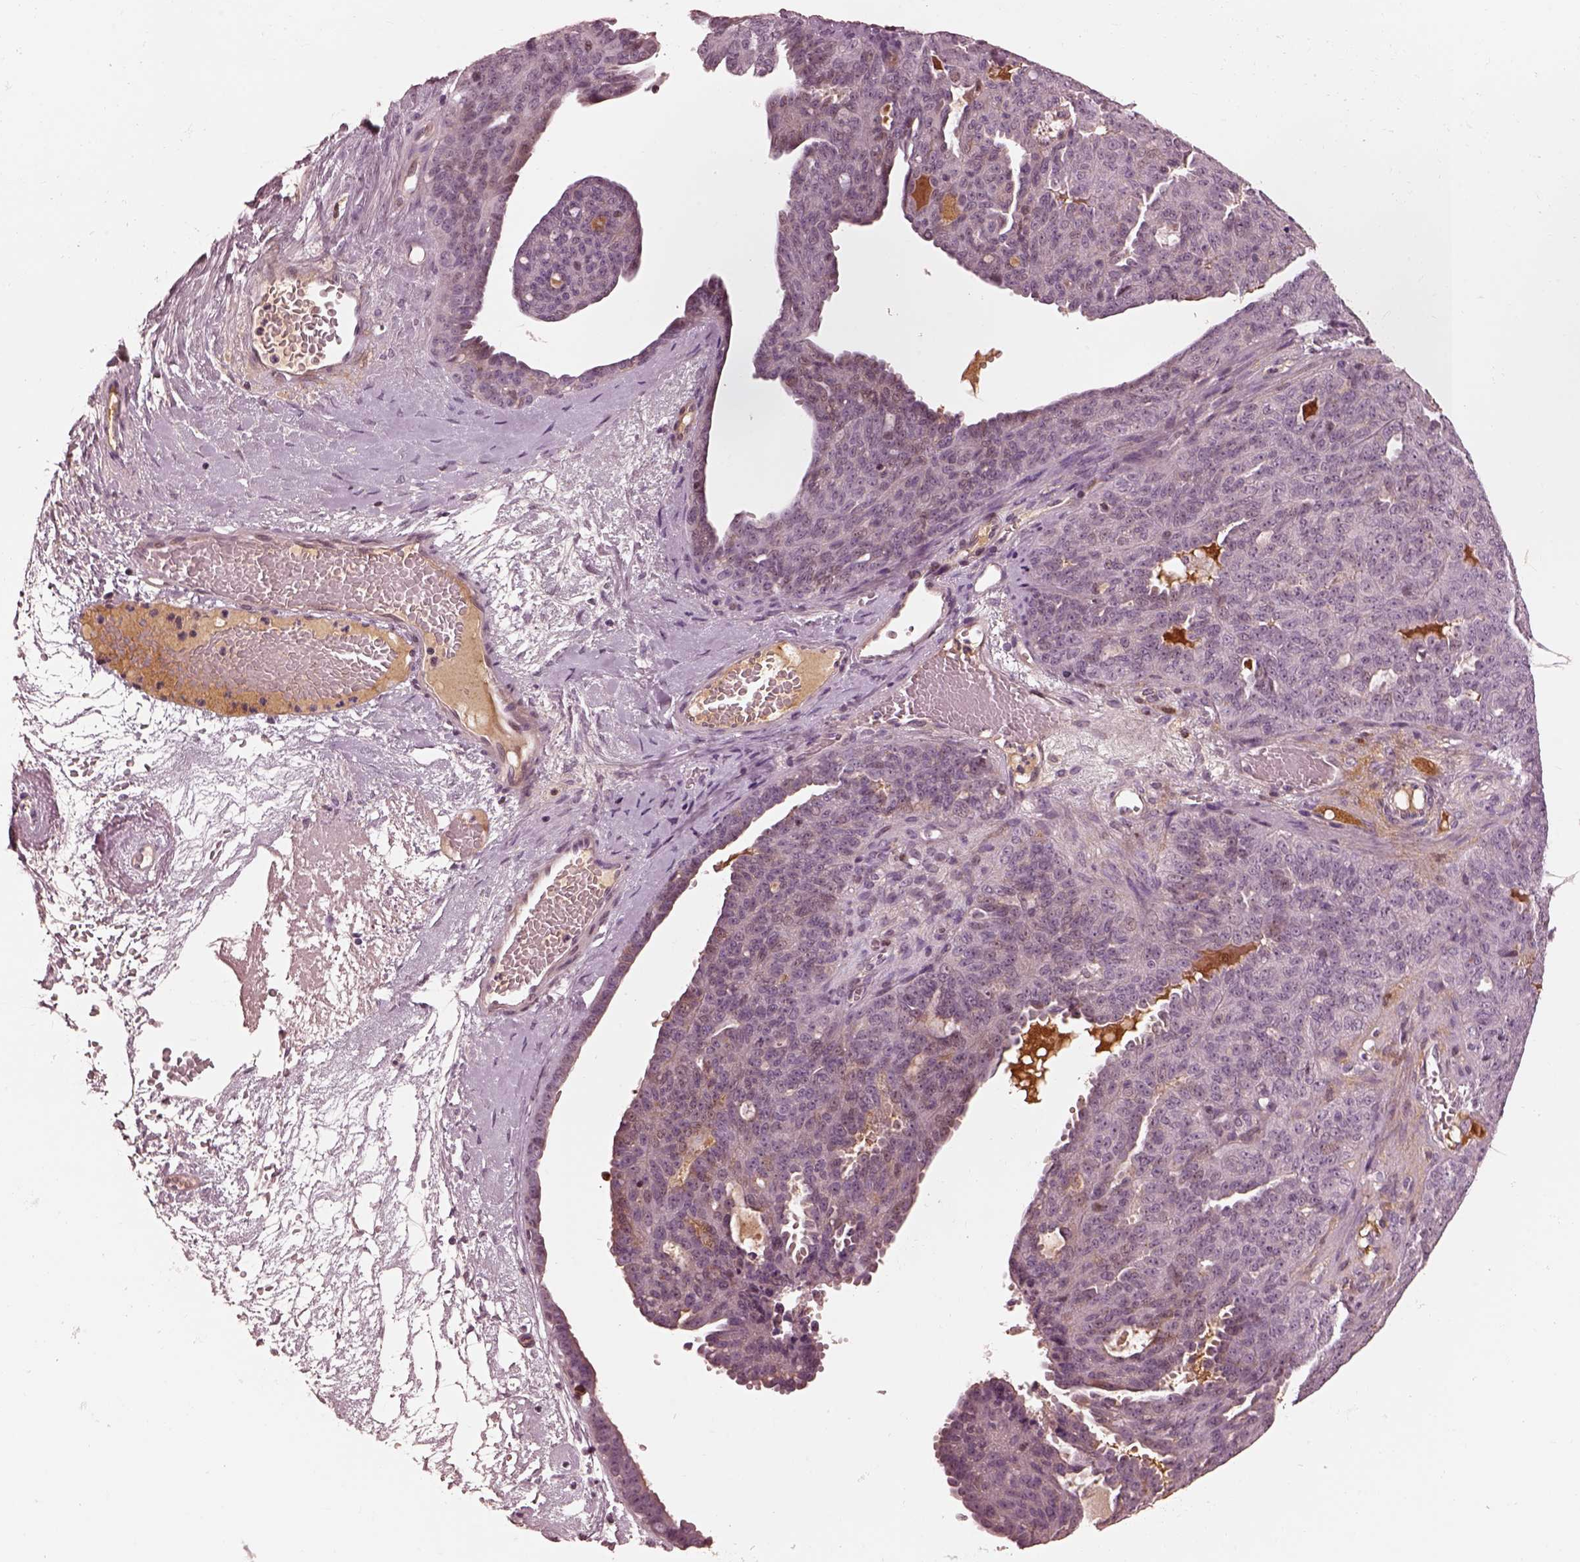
{"staining": {"intensity": "weak", "quantity": "<25%", "location": "cytoplasmic/membranous"}, "tissue": "ovarian cancer", "cell_type": "Tumor cells", "image_type": "cancer", "snomed": [{"axis": "morphology", "description": "Cystadenocarcinoma, serous, NOS"}, {"axis": "topography", "description": "Ovary"}], "caption": "Image shows no significant protein positivity in tumor cells of ovarian cancer.", "gene": "KCNA2", "patient": {"sex": "female", "age": 71}}